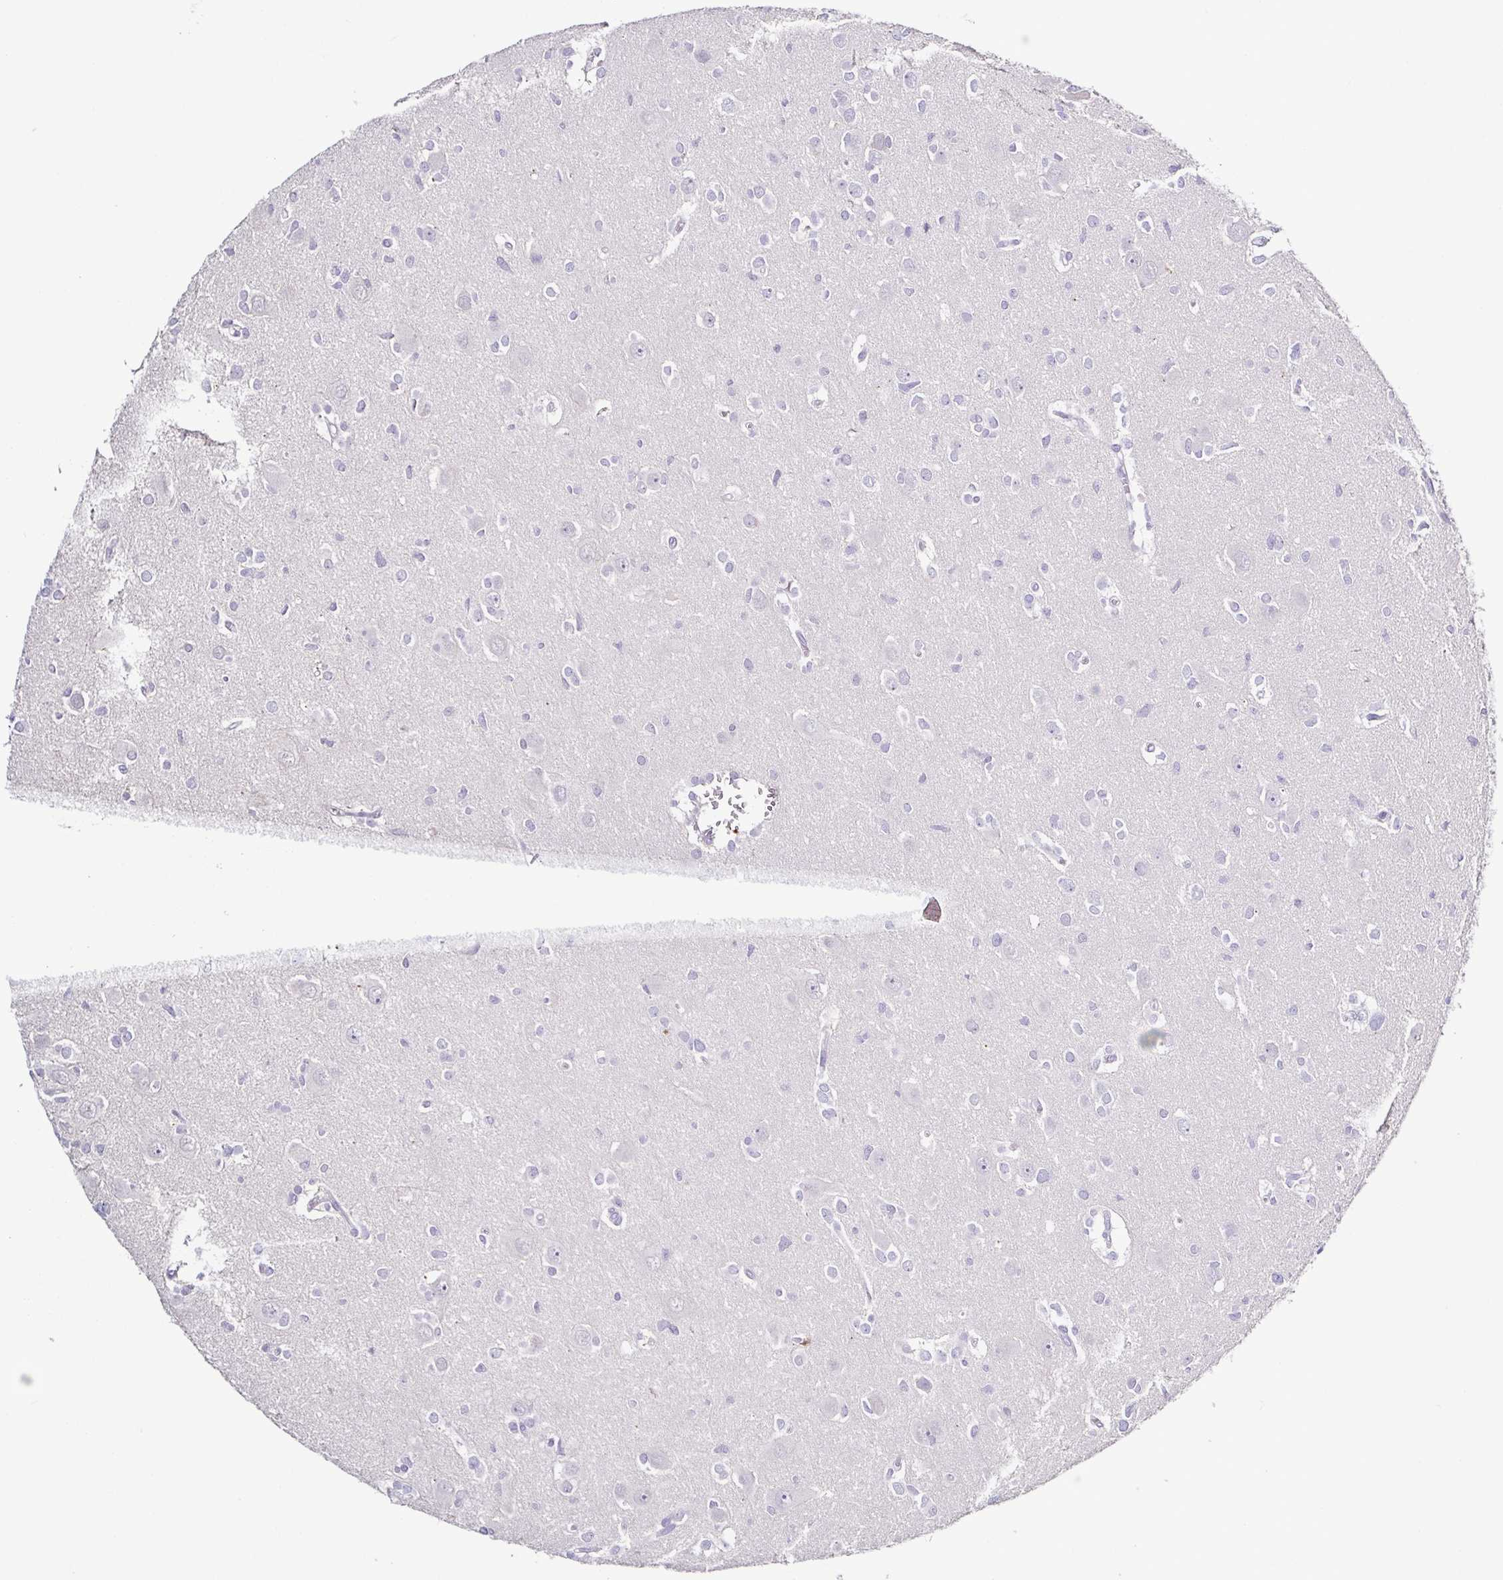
{"staining": {"intensity": "negative", "quantity": "none", "location": "none"}, "tissue": "glioma", "cell_type": "Tumor cells", "image_type": "cancer", "snomed": [{"axis": "morphology", "description": "Glioma, malignant, High grade"}, {"axis": "topography", "description": "Brain"}], "caption": "Immunohistochemical staining of human glioma displays no significant staining in tumor cells.", "gene": "TNNT2", "patient": {"sex": "male", "age": 23}}